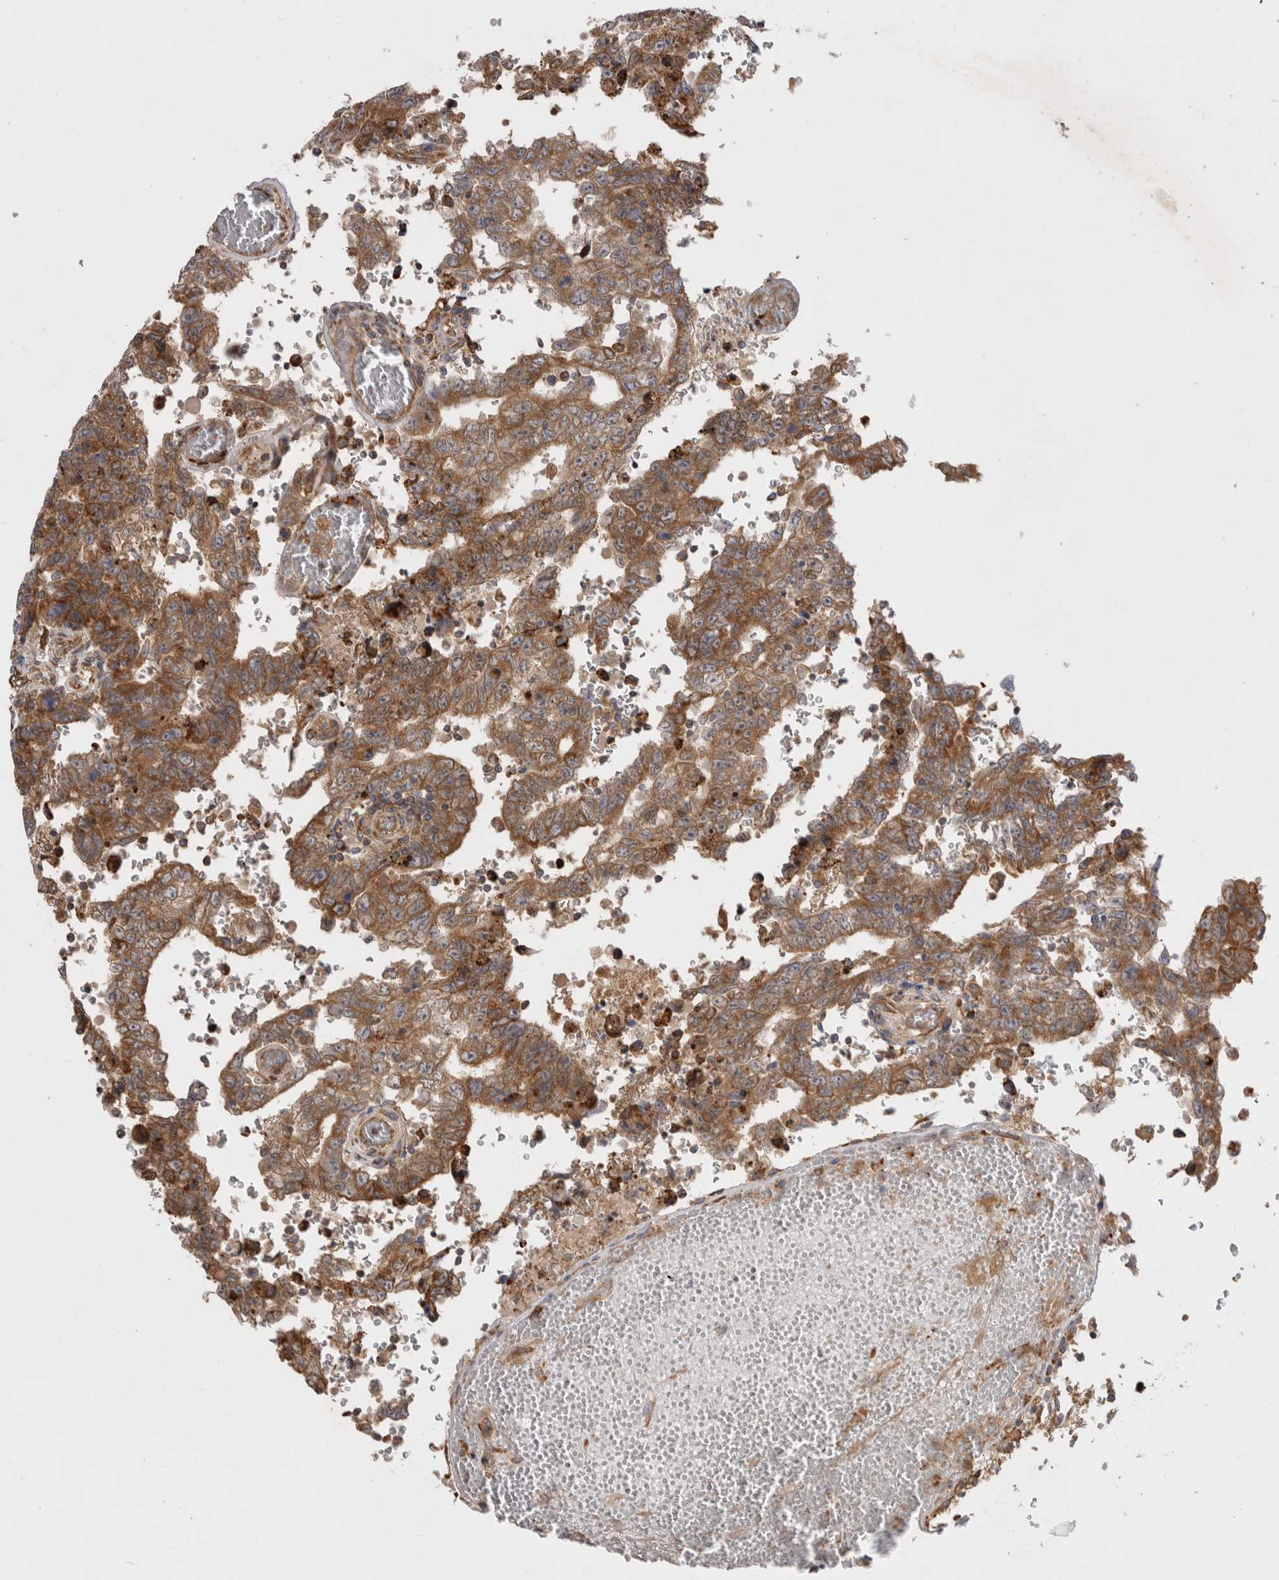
{"staining": {"intensity": "moderate", "quantity": ">75%", "location": "cytoplasmic/membranous"}, "tissue": "testis cancer", "cell_type": "Tumor cells", "image_type": "cancer", "snomed": [{"axis": "morphology", "description": "Carcinoma, Embryonal, NOS"}, {"axis": "topography", "description": "Testis"}], "caption": "Protein analysis of embryonal carcinoma (testis) tissue exhibits moderate cytoplasmic/membranous expression in about >75% of tumor cells. (brown staining indicates protein expression, while blue staining denotes nuclei).", "gene": "PDCD10", "patient": {"sex": "male", "age": 26}}